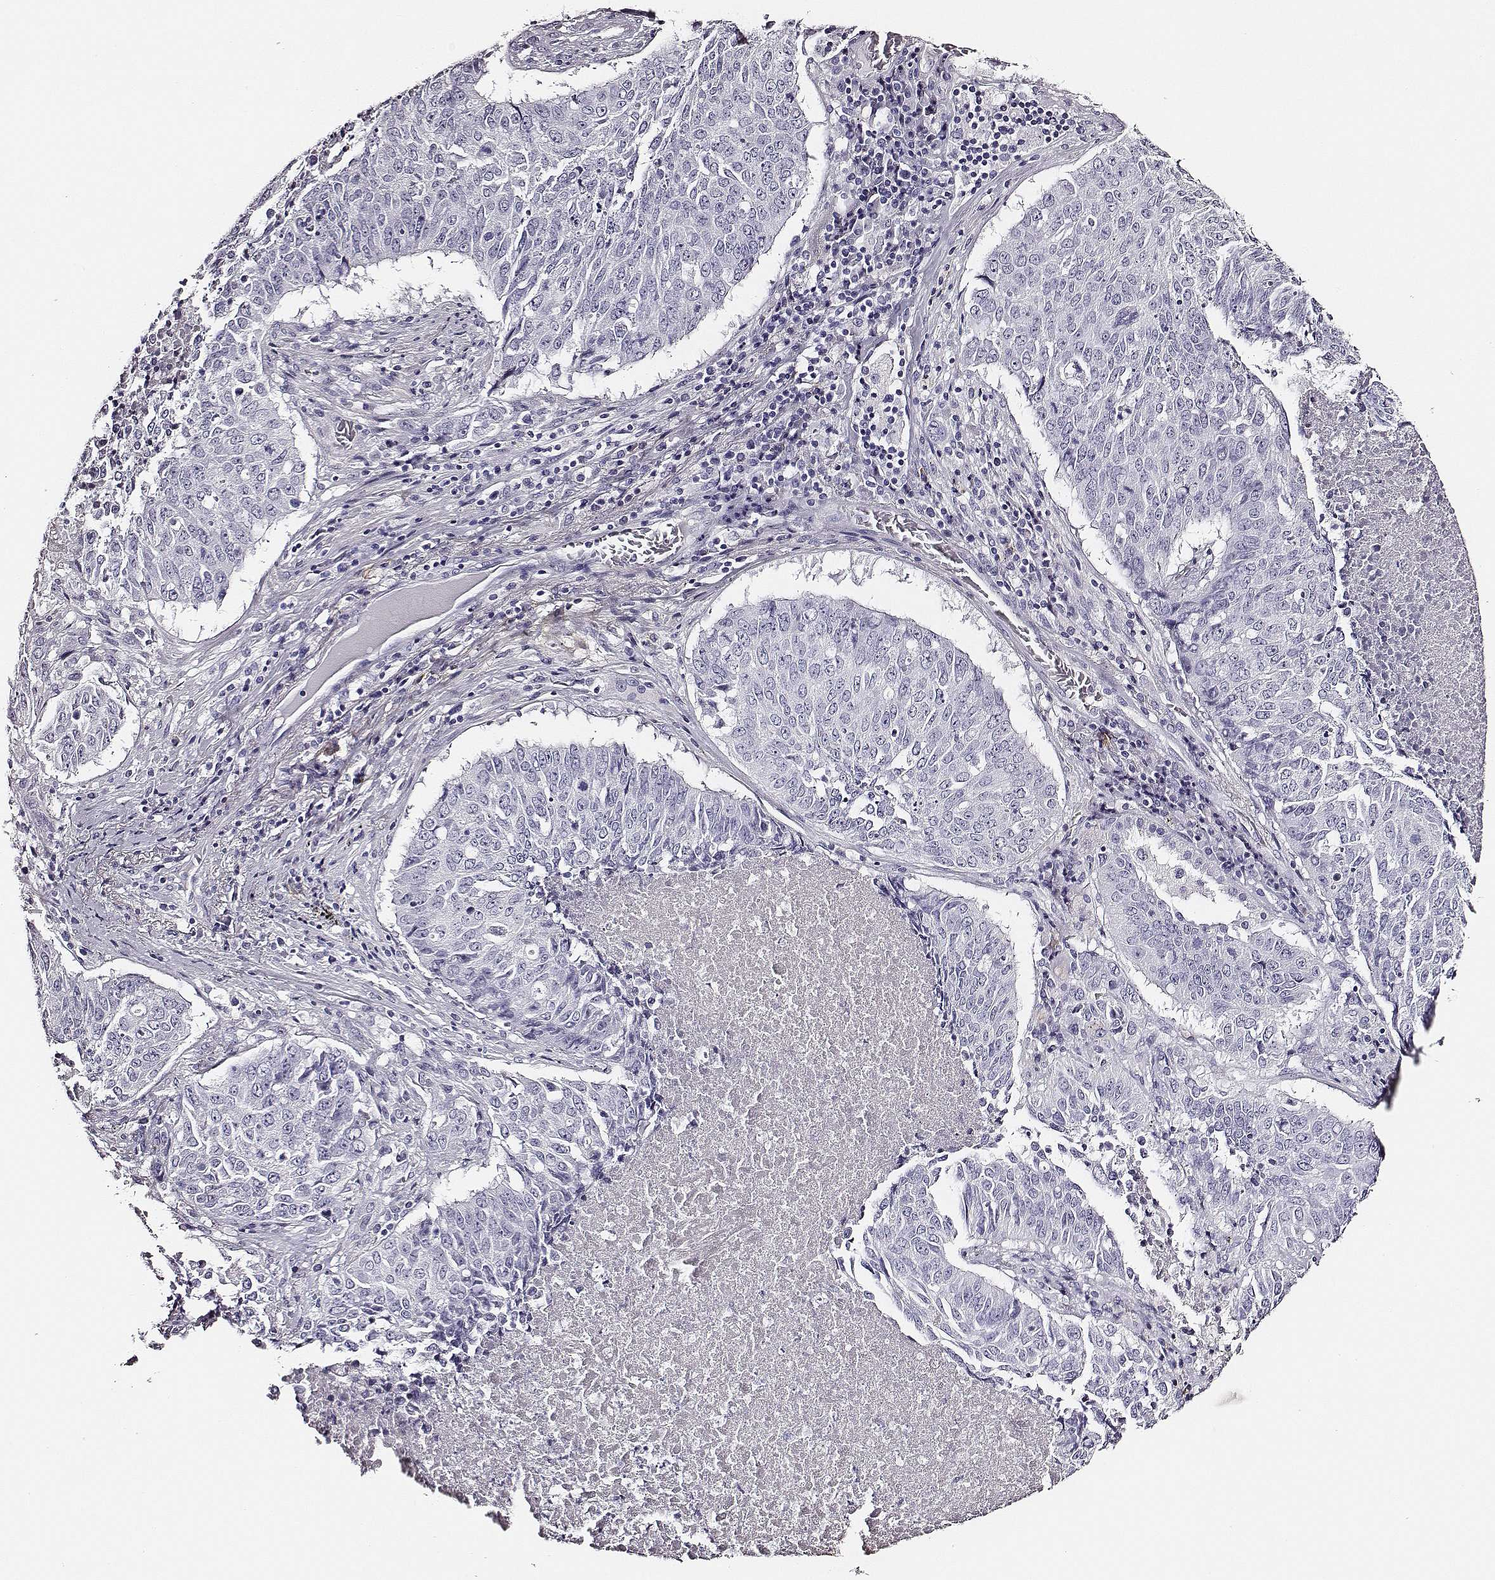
{"staining": {"intensity": "negative", "quantity": "none", "location": "none"}, "tissue": "lung cancer", "cell_type": "Tumor cells", "image_type": "cancer", "snomed": [{"axis": "morphology", "description": "Normal tissue, NOS"}, {"axis": "morphology", "description": "Squamous cell carcinoma, NOS"}, {"axis": "topography", "description": "Bronchus"}, {"axis": "topography", "description": "Lung"}], "caption": "This photomicrograph is of squamous cell carcinoma (lung) stained with immunohistochemistry (IHC) to label a protein in brown with the nuclei are counter-stained blue. There is no staining in tumor cells.", "gene": "DPEP1", "patient": {"sex": "male", "age": 64}}